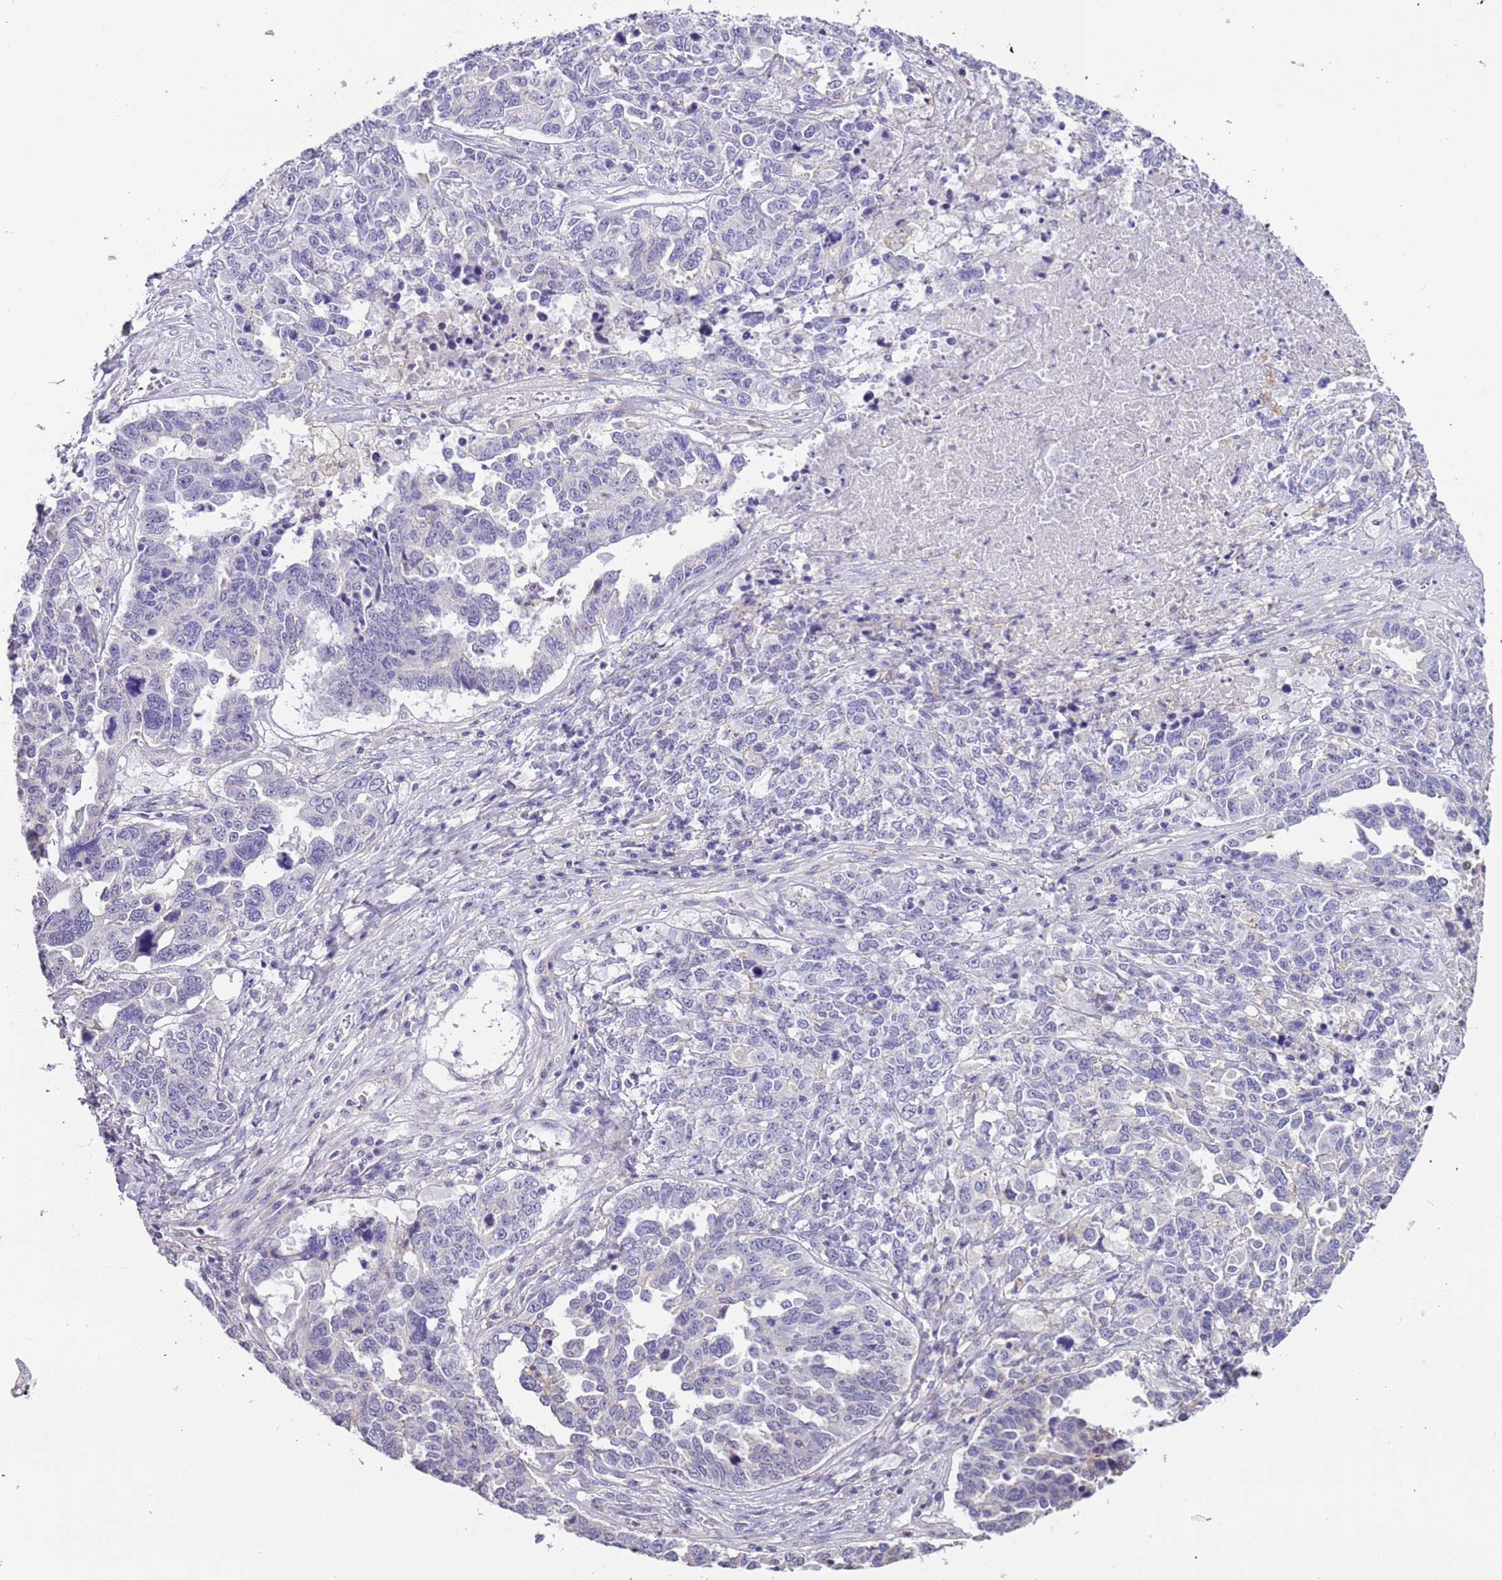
{"staining": {"intensity": "negative", "quantity": "none", "location": "none"}, "tissue": "ovarian cancer", "cell_type": "Tumor cells", "image_type": "cancer", "snomed": [{"axis": "morphology", "description": "Carcinoma, endometroid"}, {"axis": "topography", "description": "Ovary"}], "caption": "Tumor cells show no significant expression in endometroid carcinoma (ovarian). The staining was performed using DAB (3,3'-diaminobenzidine) to visualize the protein expression in brown, while the nuclei were stained in blue with hematoxylin (Magnification: 20x).", "gene": "PCGF2", "patient": {"sex": "female", "age": 62}}